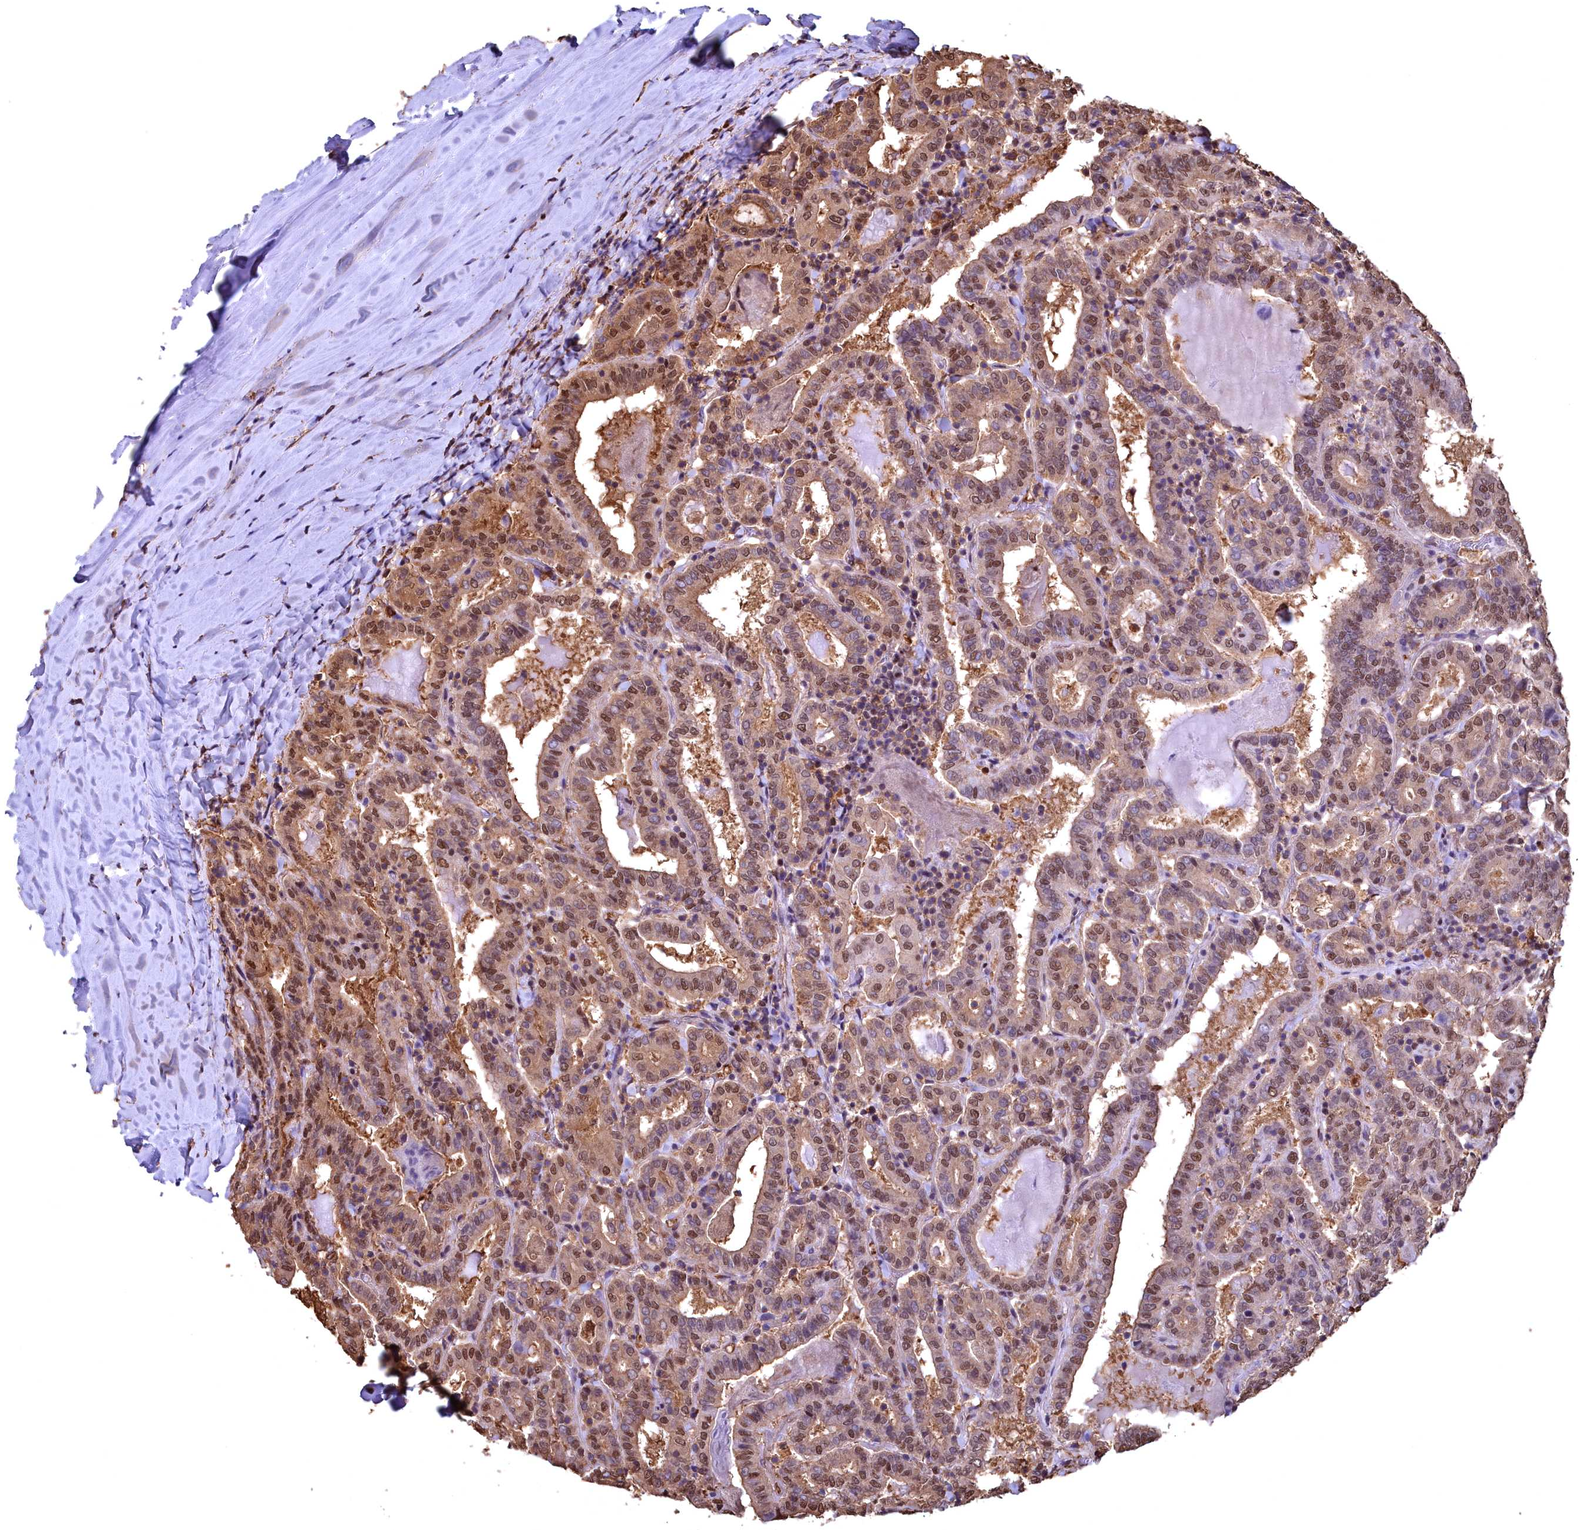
{"staining": {"intensity": "moderate", "quantity": ">75%", "location": "nuclear"}, "tissue": "thyroid cancer", "cell_type": "Tumor cells", "image_type": "cancer", "snomed": [{"axis": "morphology", "description": "Papillary adenocarcinoma, NOS"}, {"axis": "topography", "description": "Thyroid gland"}], "caption": "There is medium levels of moderate nuclear positivity in tumor cells of papillary adenocarcinoma (thyroid), as demonstrated by immunohistochemical staining (brown color).", "gene": "GAPDH", "patient": {"sex": "female", "age": 72}}